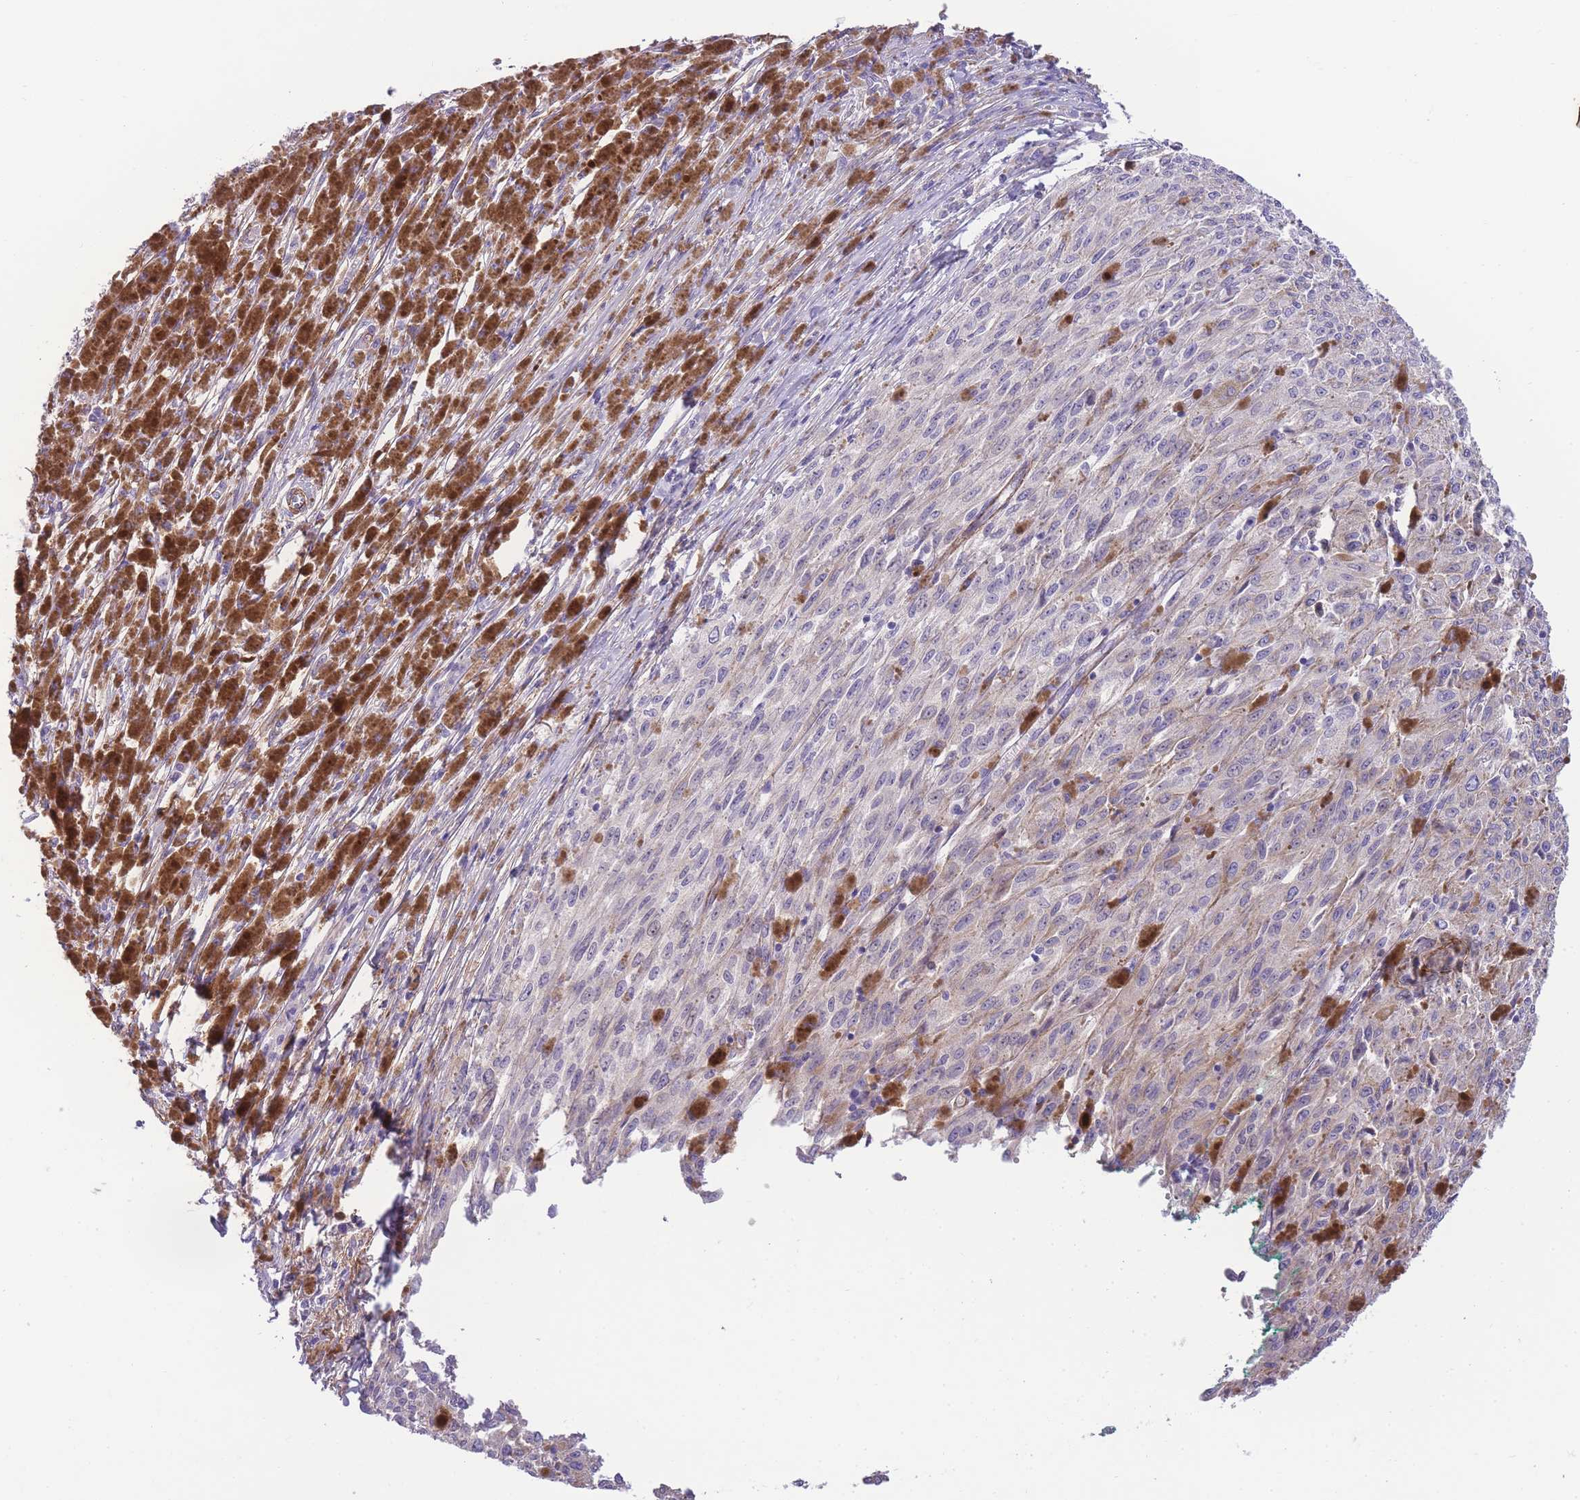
{"staining": {"intensity": "negative", "quantity": "none", "location": "none"}, "tissue": "melanoma", "cell_type": "Tumor cells", "image_type": "cancer", "snomed": [{"axis": "morphology", "description": "Malignant melanoma, NOS"}, {"axis": "topography", "description": "Skin"}], "caption": "Tumor cells show no significant protein expression in melanoma.", "gene": "FAM124A", "patient": {"sex": "female", "age": 52}}